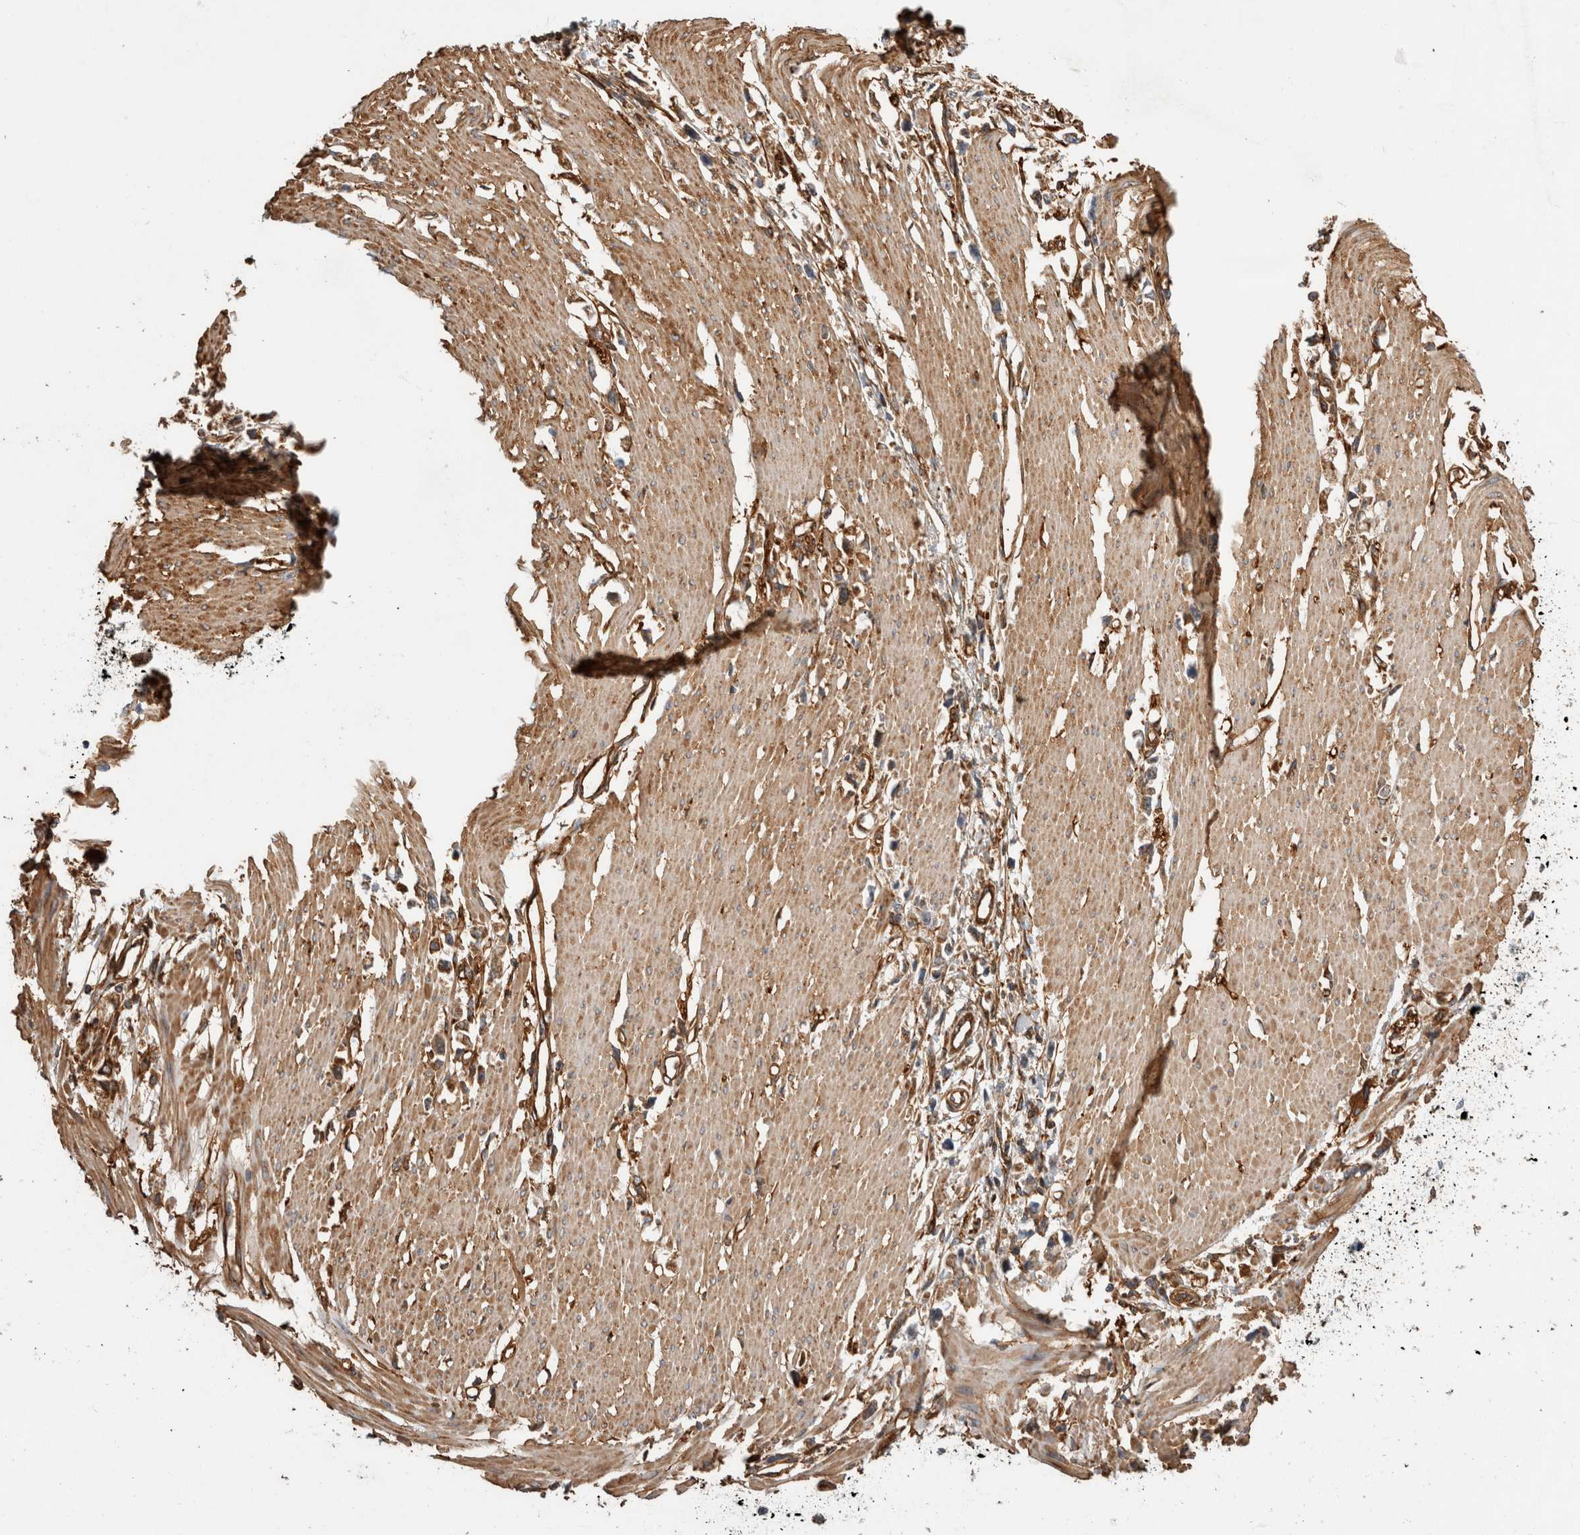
{"staining": {"intensity": "moderate", "quantity": ">75%", "location": "cytoplasmic/membranous"}, "tissue": "stomach cancer", "cell_type": "Tumor cells", "image_type": "cancer", "snomed": [{"axis": "morphology", "description": "Adenocarcinoma, NOS"}, {"axis": "topography", "description": "Stomach"}], "caption": "This histopathology image displays IHC staining of human adenocarcinoma (stomach), with medium moderate cytoplasmic/membranous positivity in approximately >75% of tumor cells.", "gene": "ZNF397", "patient": {"sex": "female", "age": 59}}